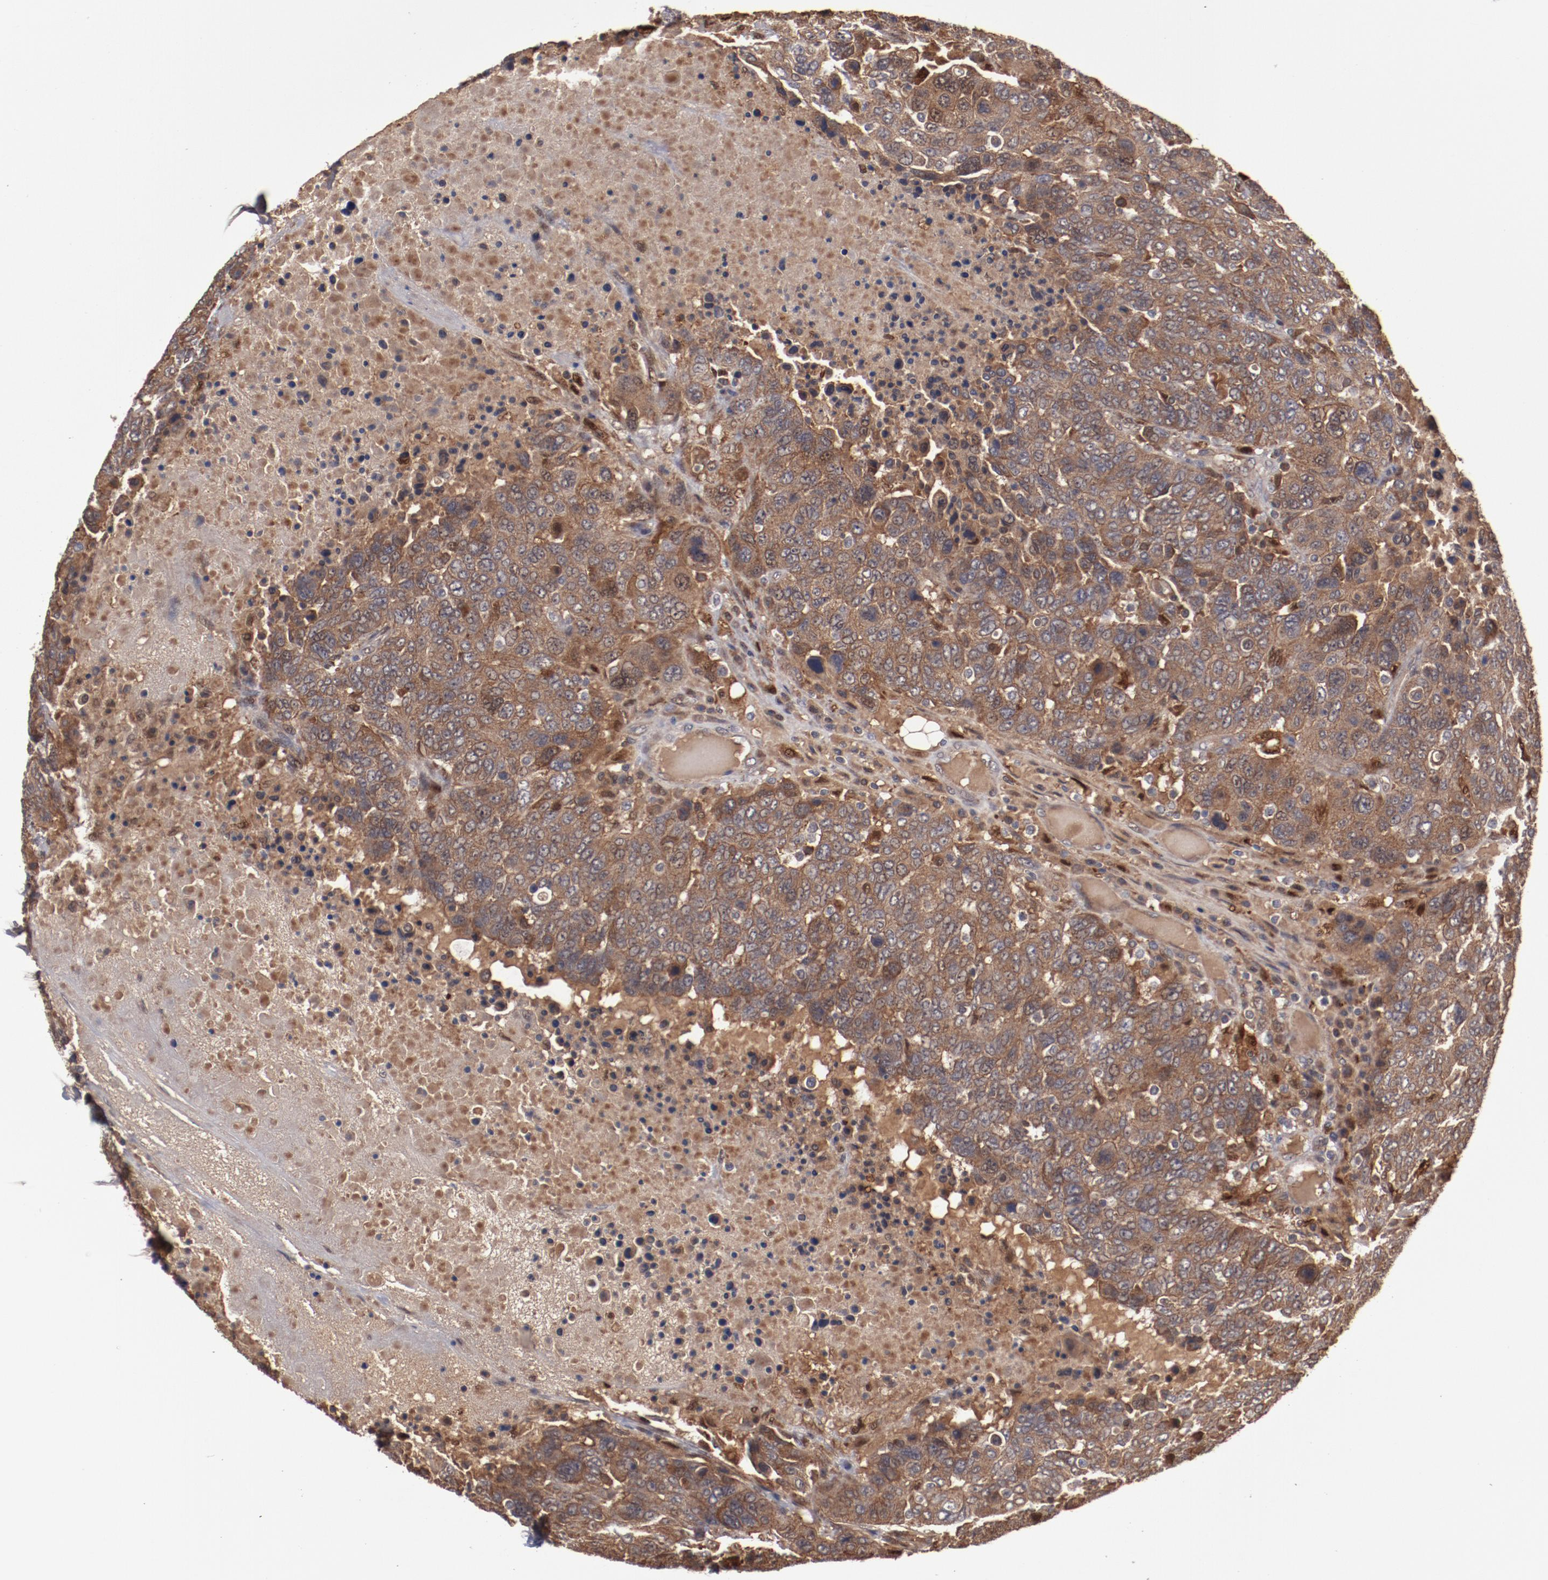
{"staining": {"intensity": "moderate", "quantity": ">75%", "location": "cytoplasmic/membranous"}, "tissue": "breast cancer", "cell_type": "Tumor cells", "image_type": "cancer", "snomed": [{"axis": "morphology", "description": "Duct carcinoma"}, {"axis": "topography", "description": "Breast"}], "caption": "IHC staining of breast intraductal carcinoma, which reveals medium levels of moderate cytoplasmic/membranous expression in approximately >75% of tumor cells indicating moderate cytoplasmic/membranous protein expression. The staining was performed using DAB (3,3'-diaminobenzidine) (brown) for protein detection and nuclei were counterstained in hematoxylin (blue).", "gene": "DNAAF2", "patient": {"sex": "female", "age": 37}}